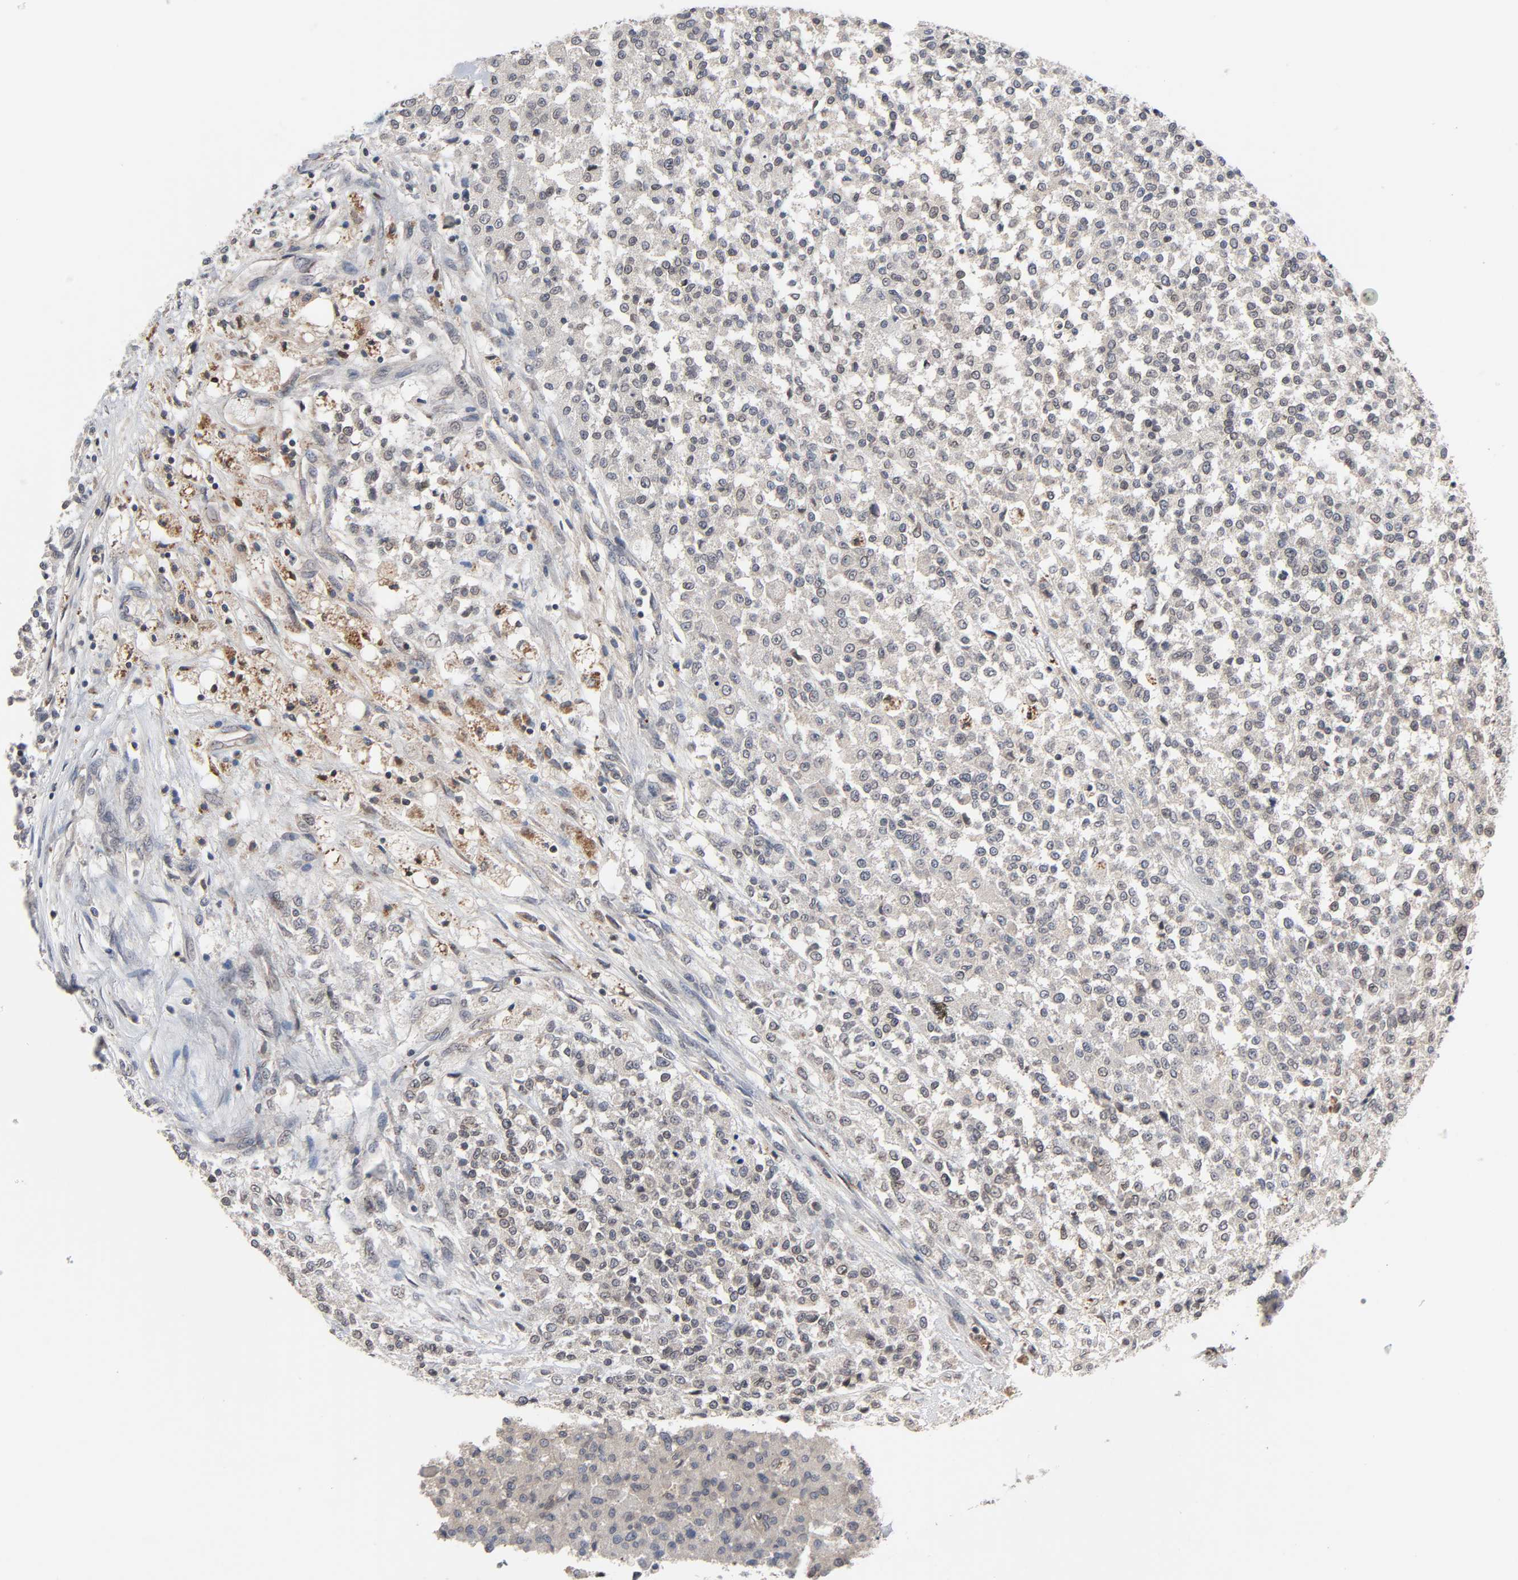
{"staining": {"intensity": "negative", "quantity": "none", "location": "none"}, "tissue": "testis cancer", "cell_type": "Tumor cells", "image_type": "cancer", "snomed": [{"axis": "morphology", "description": "Seminoma, NOS"}, {"axis": "topography", "description": "Testis"}], "caption": "Protein analysis of seminoma (testis) demonstrates no significant expression in tumor cells. Brightfield microscopy of IHC stained with DAB (brown) and hematoxylin (blue), captured at high magnification.", "gene": "CCDC175", "patient": {"sex": "male", "age": 59}}